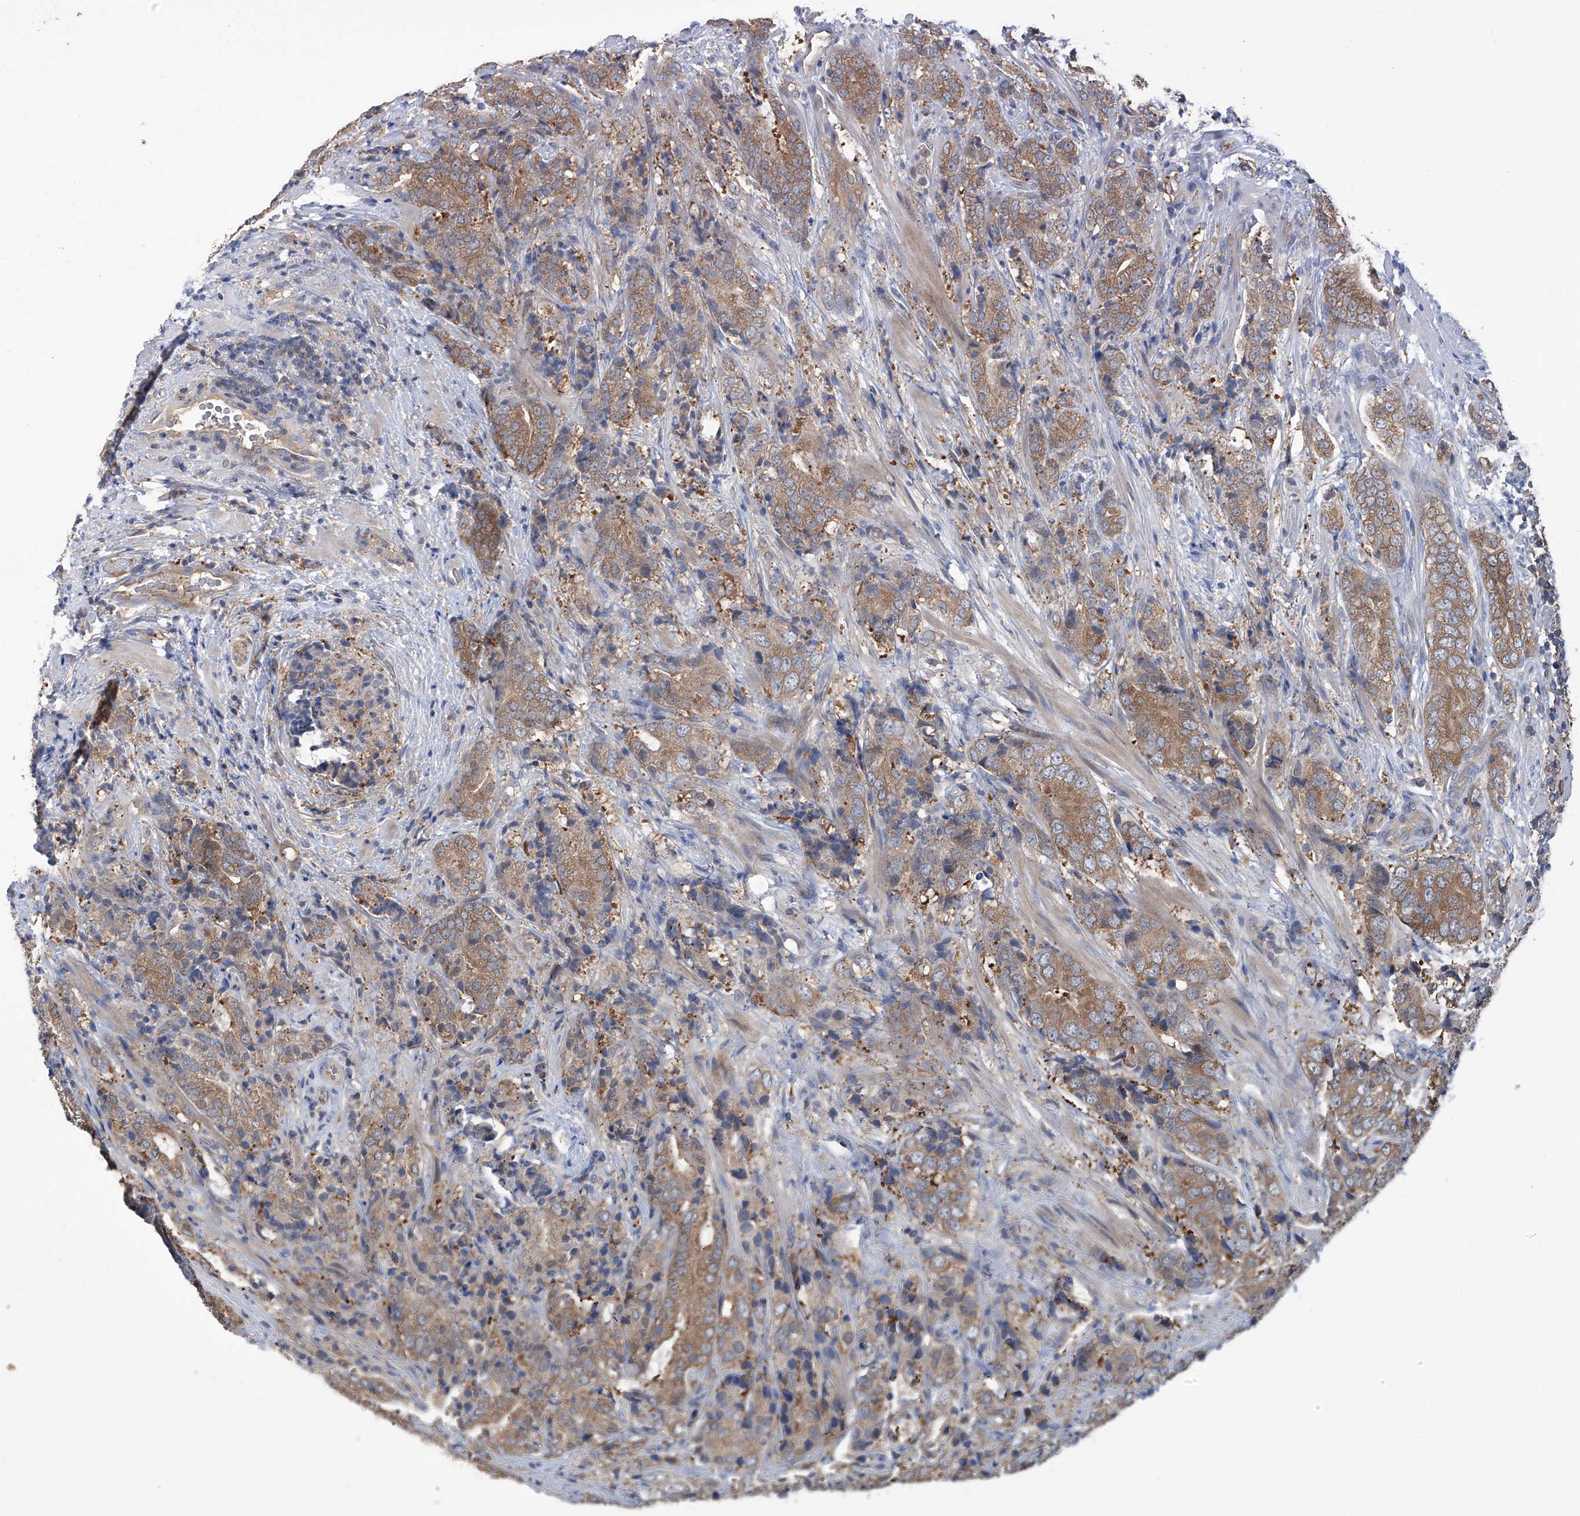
{"staining": {"intensity": "moderate", "quantity": ">75%", "location": "cytoplasmic/membranous"}, "tissue": "prostate cancer", "cell_type": "Tumor cells", "image_type": "cancer", "snomed": [{"axis": "morphology", "description": "Adenocarcinoma, High grade"}, {"axis": "topography", "description": "Prostate"}], "caption": "This histopathology image exhibits immunohistochemistry staining of prostate cancer (high-grade adenocarcinoma), with medium moderate cytoplasmic/membranous expression in approximately >75% of tumor cells.", "gene": "NUDT17", "patient": {"sex": "male", "age": 57}}